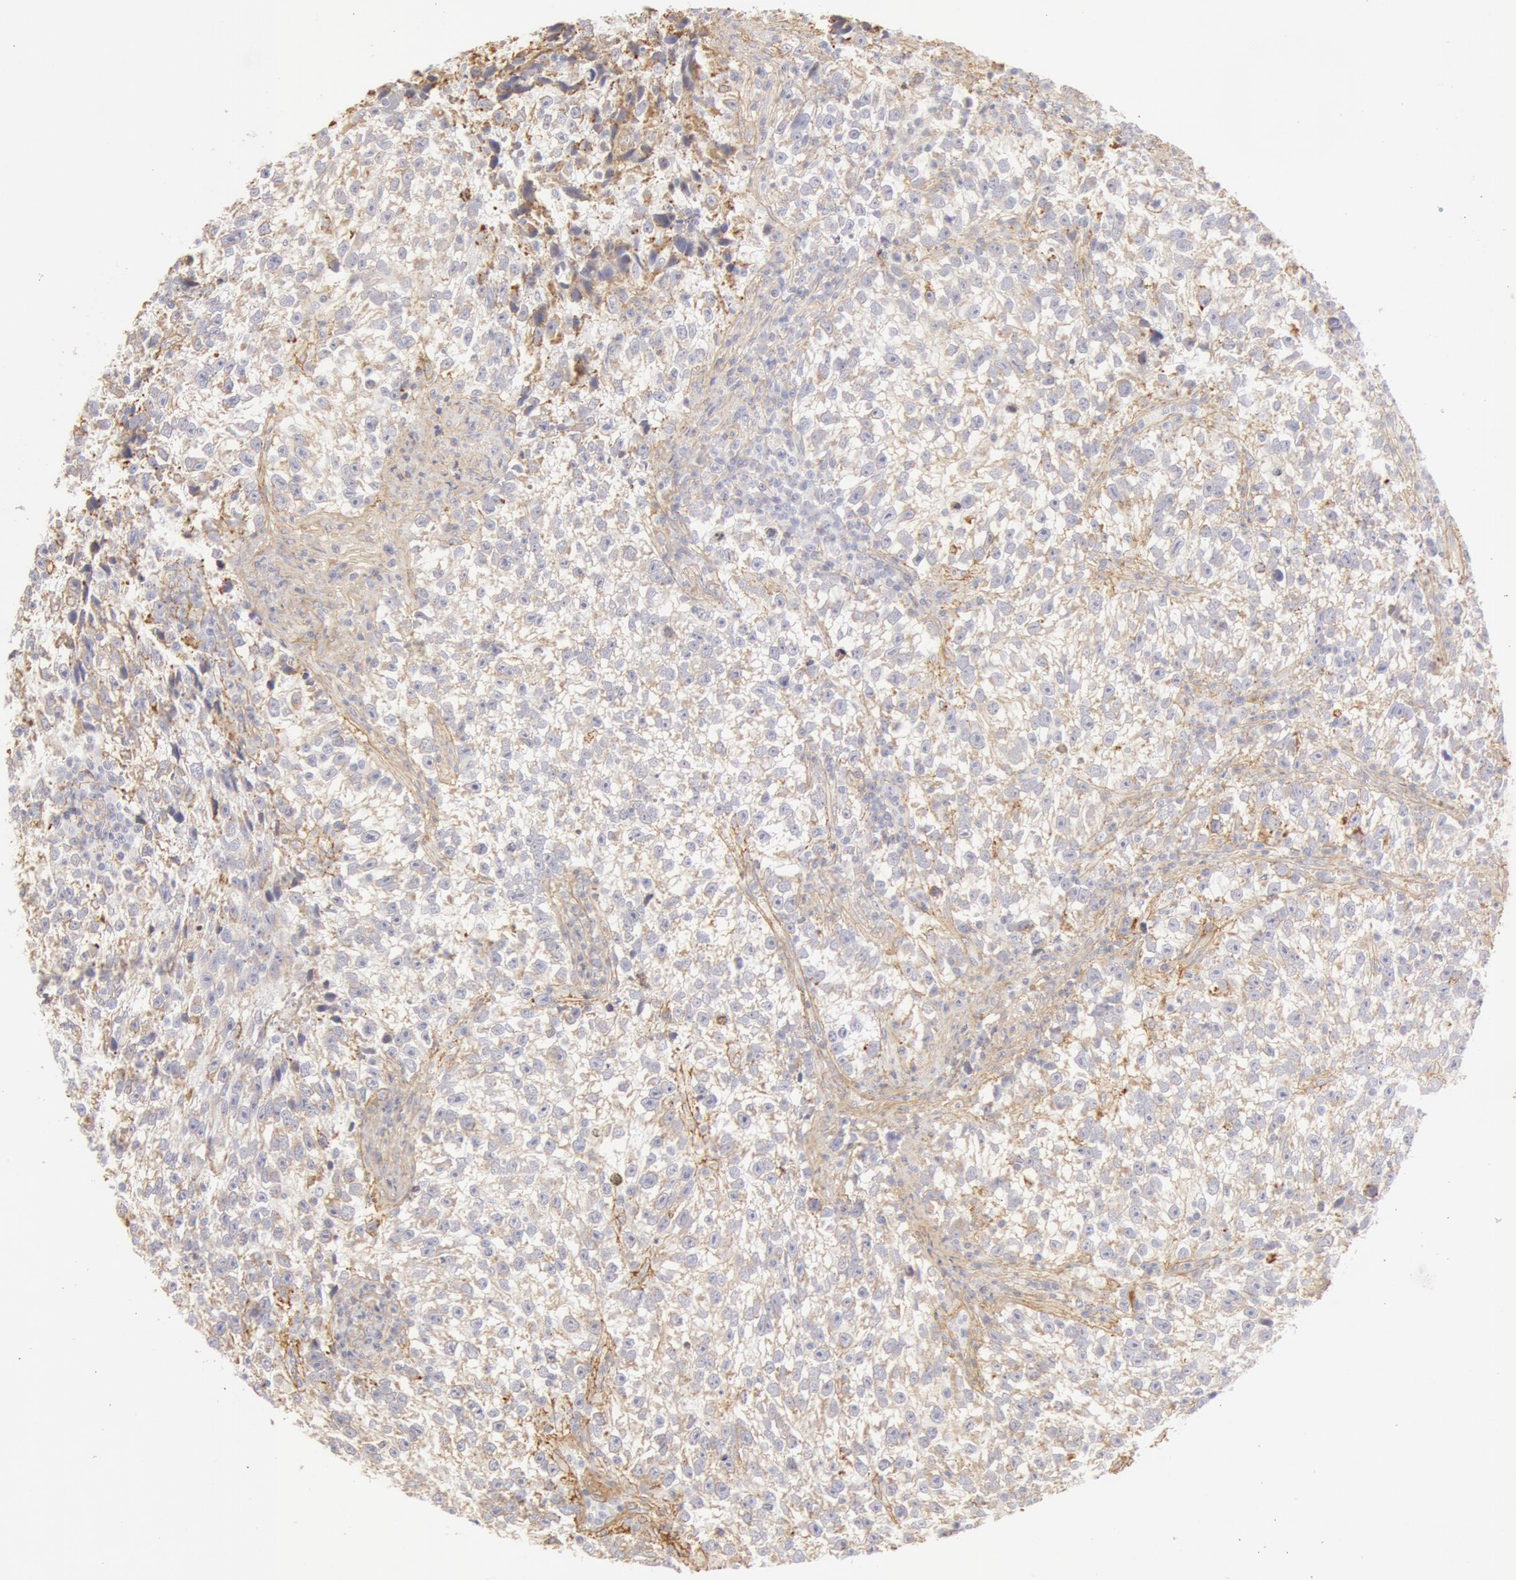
{"staining": {"intensity": "weak", "quantity": "<25%", "location": "cytoplasmic/membranous"}, "tissue": "testis cancer", "cell_type": "Tumor cells", "image_type": "cancer", "snomed": [{"axis": "morphology", "description": "Seminoma, NOS"}, {"axis": "topography", "description": "Testis"}], "caption": "Tumor cells show no significant expression in testis cancer.", "gene": "COL4A1", "patient": {"sex": "male", "age": 38}}